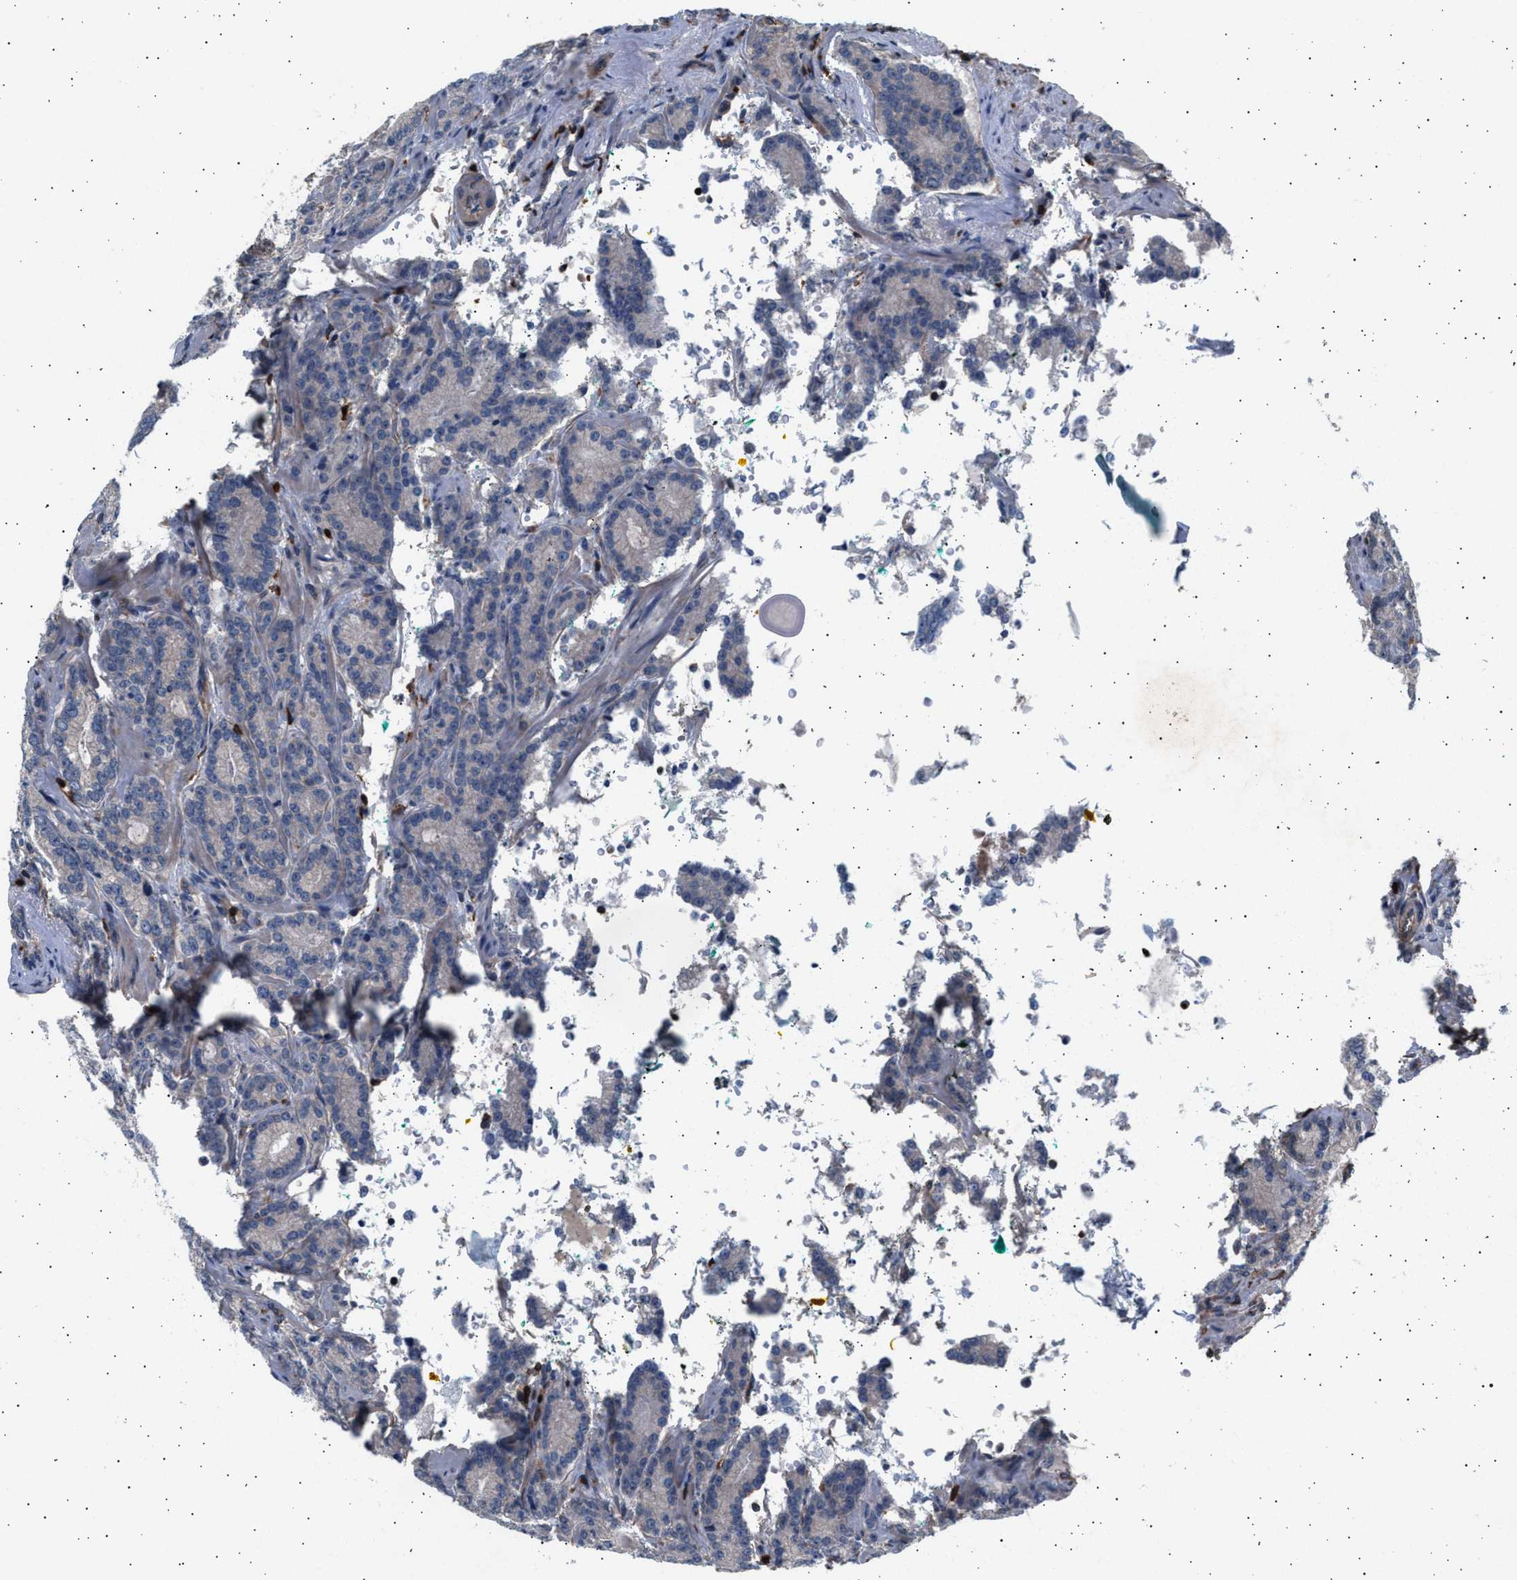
{"staining": {"intensity": "negative", "quantity": "none", "location": "none"}, "tissue": "prostate cancer", "cell_type": "Tumor cells", "image_type": "cancer", "snomed": [{"axis": "morphology", "description": "Adenocarcinoma, High grade"}, {"axis": "topography", "description": "Prostate"}], "caption": "Prostate adenocarcinoma (high-grade) was stained to show a protein in brown. There is no significant positivity in tumor cells. (Immunohistochemistry (ihc), brightfield microscopy, high magnification).", "gene": "GRAP2", "patient": {"sex": "male", "age": 61}}